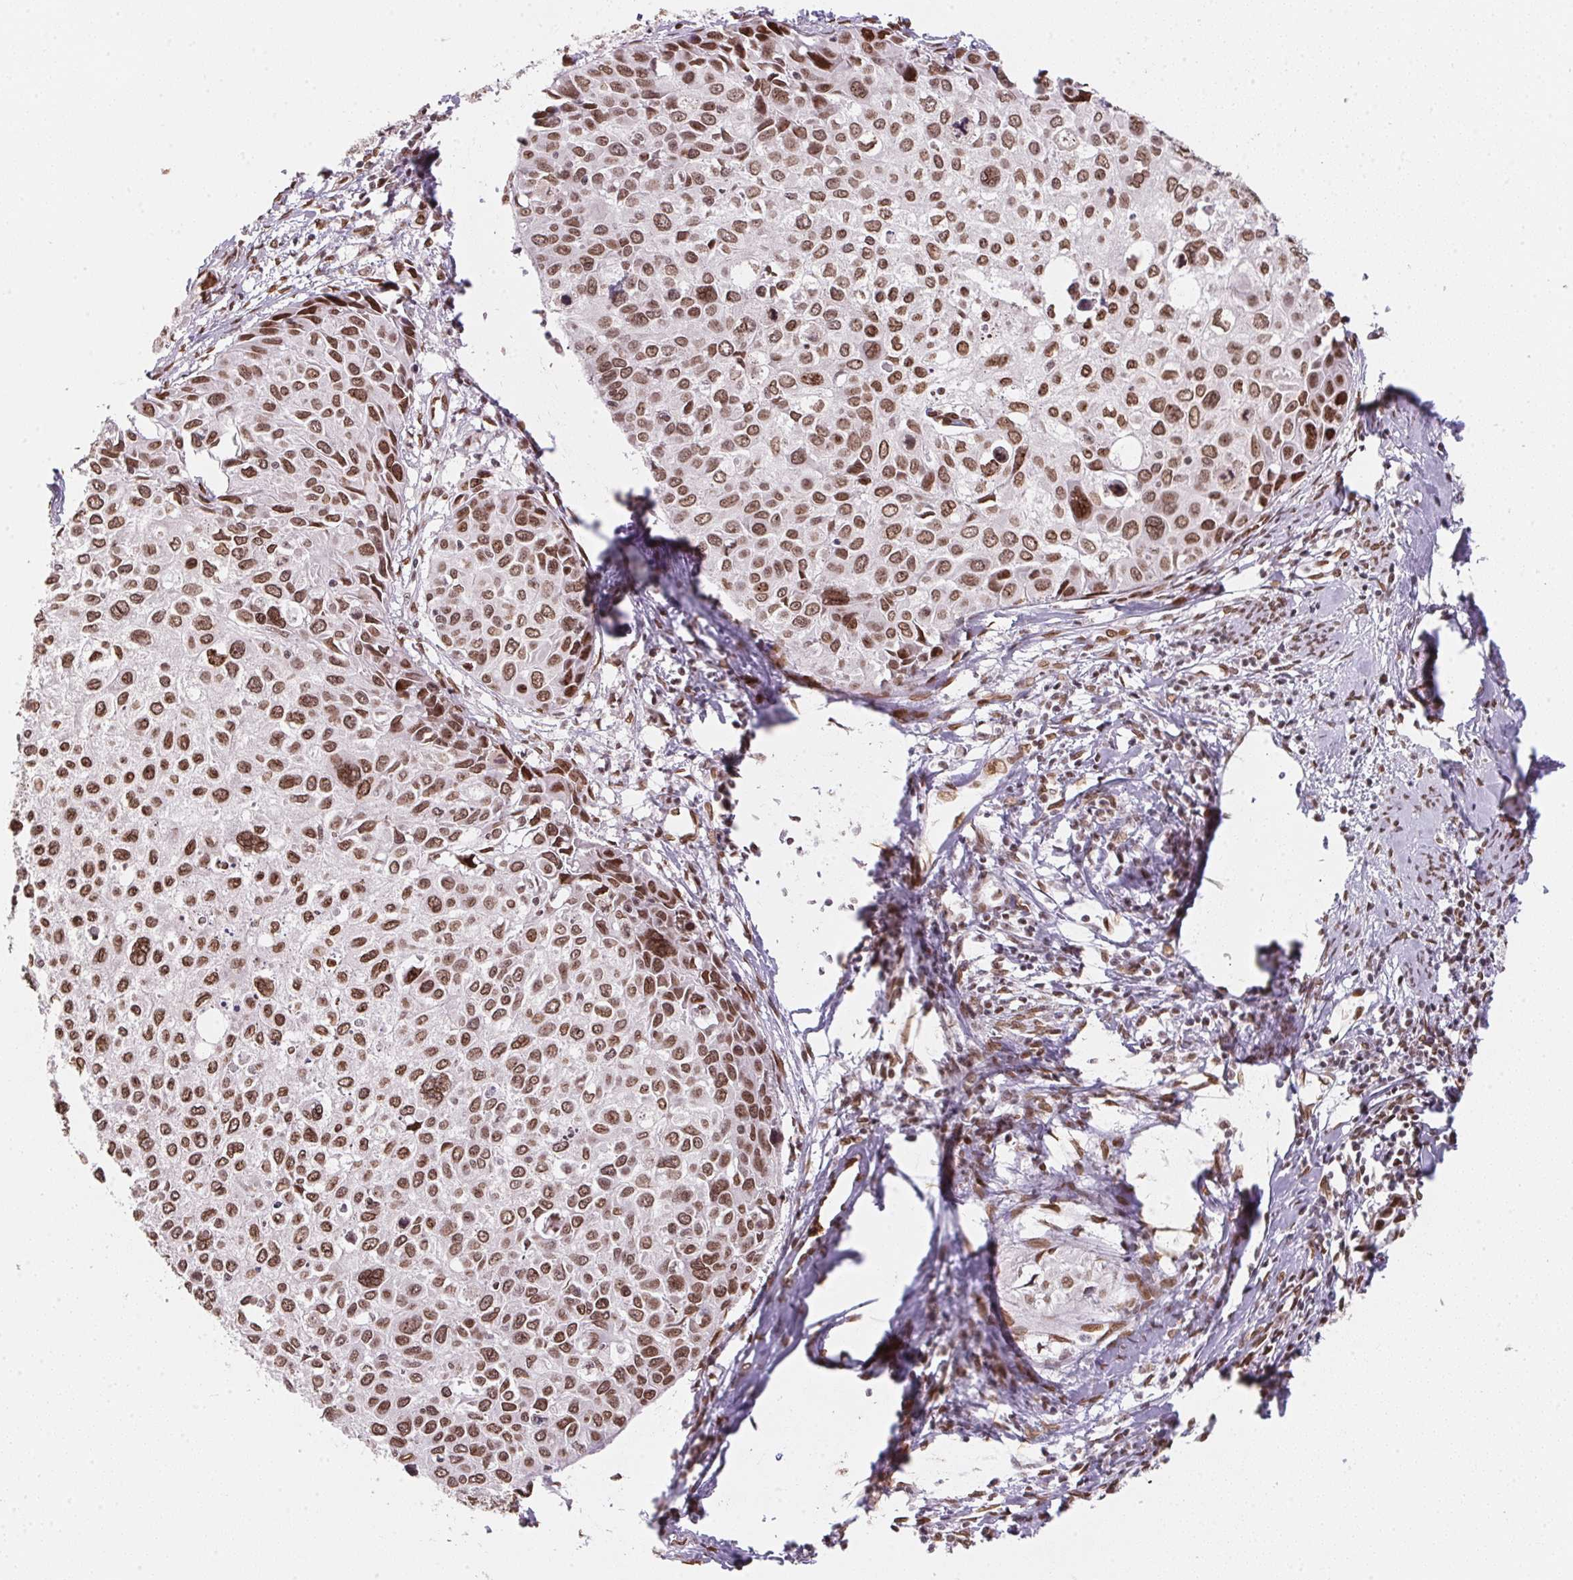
{"staining": {"intensity": "moderate", "quantity": ">75%", "location": "cytoplasmic/membranous,nuclear"}, "tissue": "cervical cancer", "cell_type": "Tumor cells", "image_type": "cancer", "snomed": [{"axis": "morphology", "description": "Squamous cell carcinoma, NOS"}, {"axis": "topography", "description": "Cervix"}], "caption": "This image displays IHC staining of human cervical cancer (squamous cell carcinoma), with medium moderate cytoplasmic/membranous and nuclear staining in about >75% of tumor cells.", "gene": "SAP30BP", "patient": {"sex": "female", "age": 50}}